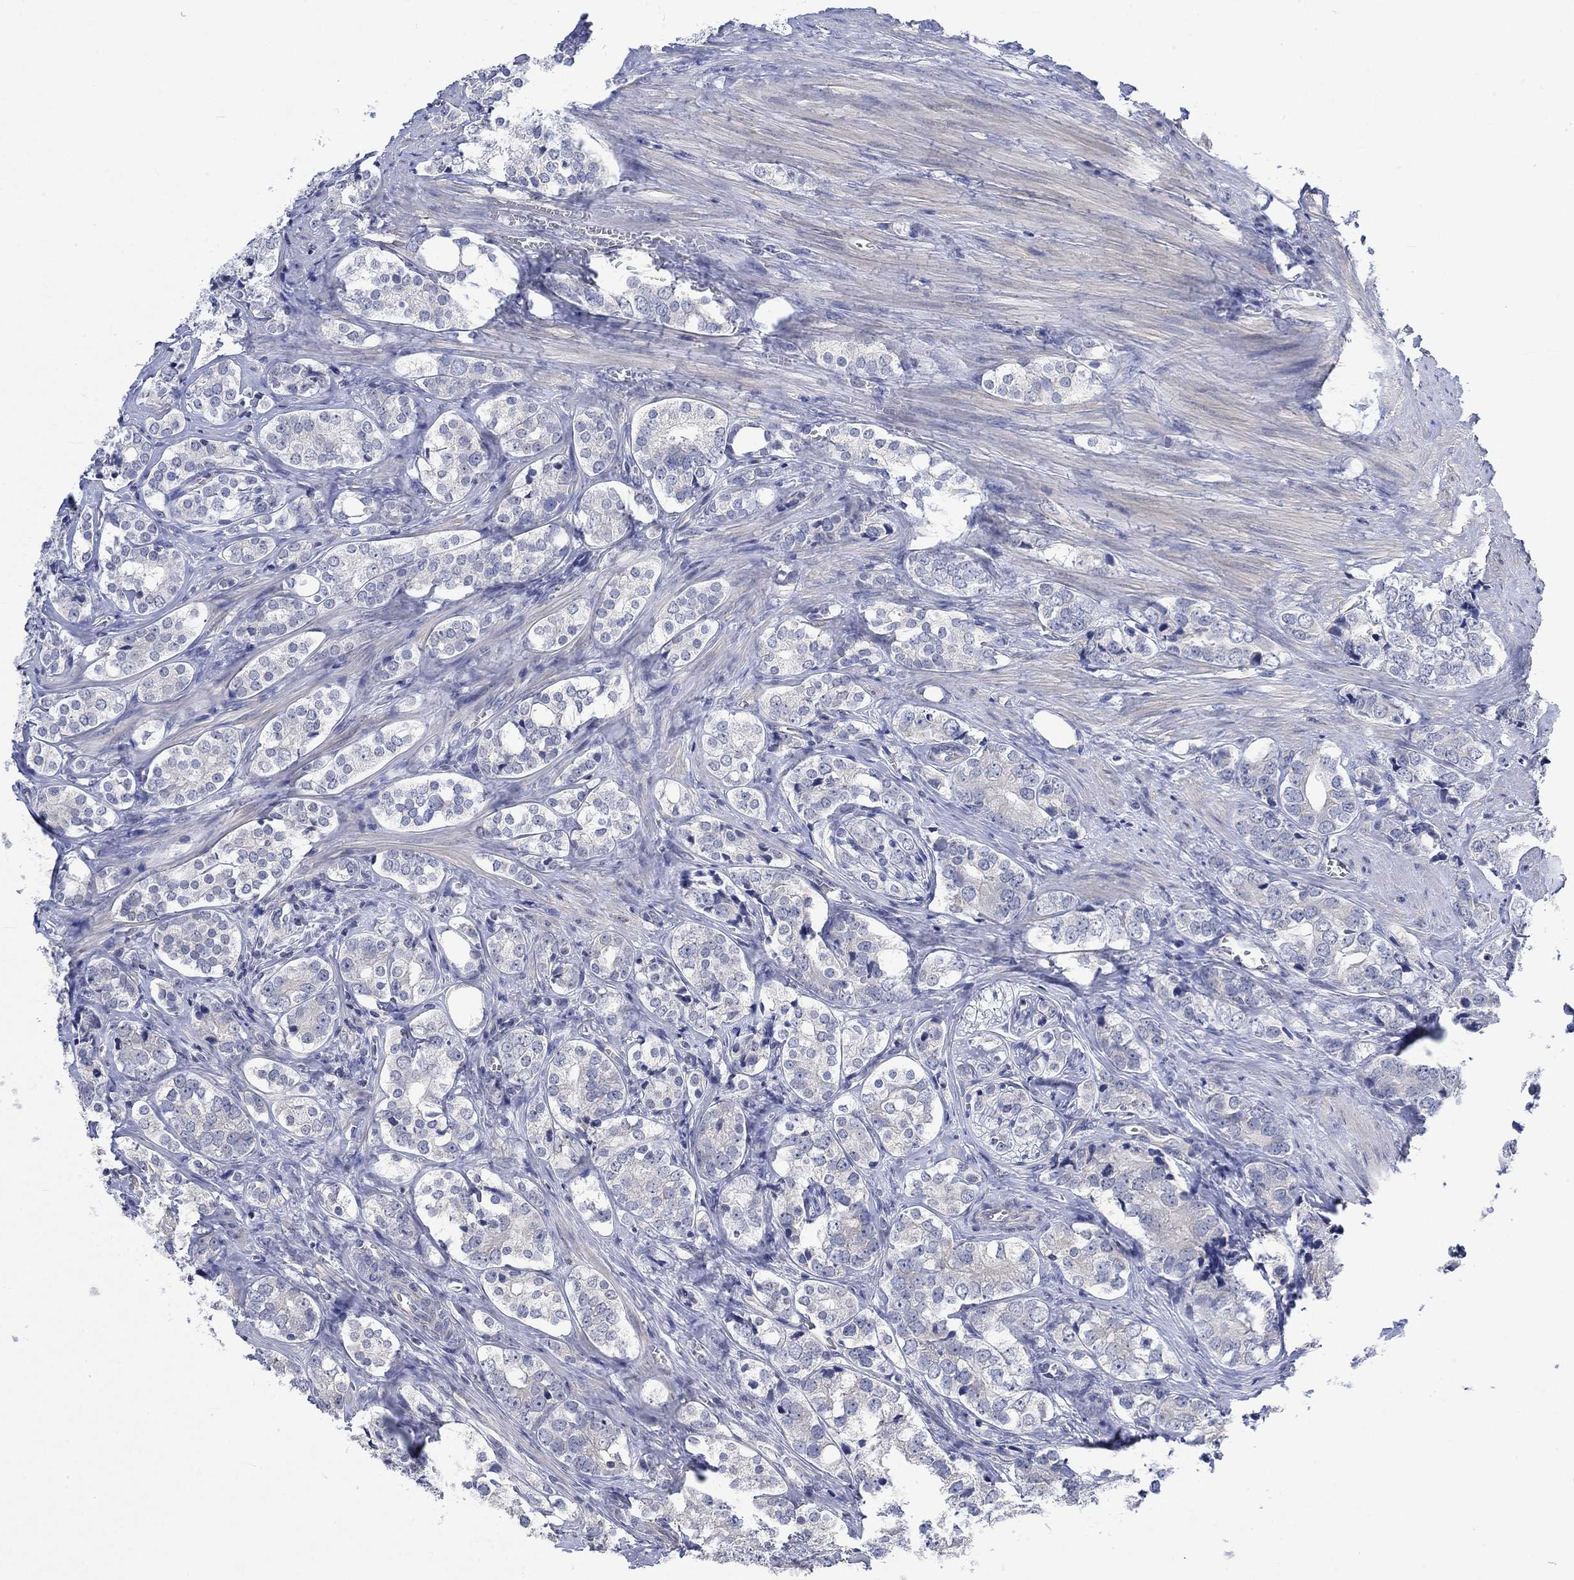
{"staining": {"intensity": "negative", "quantity": "none", "location": "none"}, "tissue": "prostate cancer", "cell_type": "Tumor cells", "image_type": "cancer", "snomed": [{"axis": "morphology", "description": "Adenocarcinoma, NOS"}, {"axis": "topography", "description": "Prostate and seminal vesicle, NOS"}], "caption": "Protein analysis of adenocarcinoma (prostate) exhibits no significant staining in tumor cells. The staining is performed using DAB (3,3'-diaminobenzidine) brown chromogen with nuclei counter-stained in using hematoxylin.", "gene": "AGRP", "patient": {"sex": "male", "age": 63}}